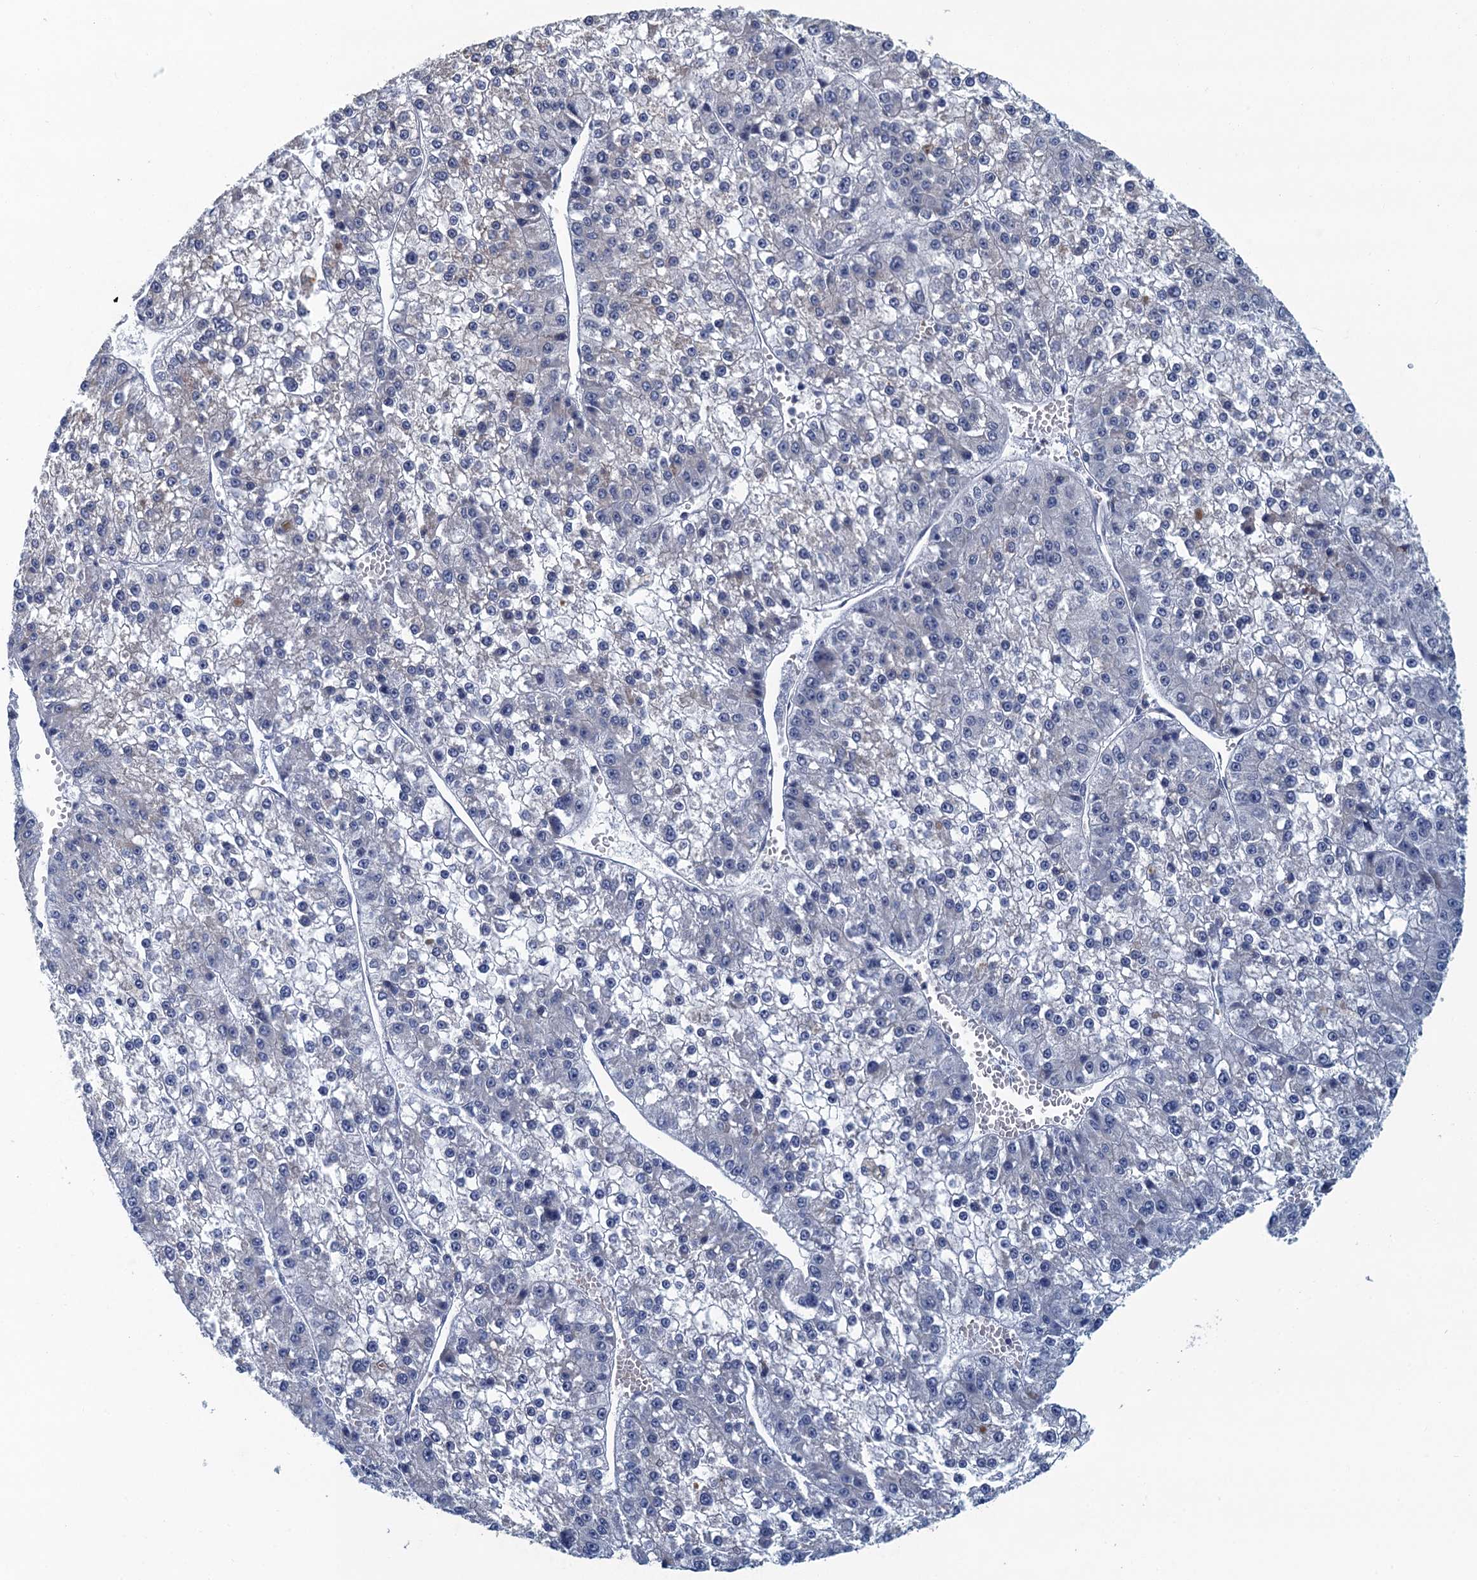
{"staining": {"intensity": "negative", "quantity": "none", "location": "none"}, "tissue": "liver cancer", "cell_type": "Tumor cells", "image_type": "cancer", "snomed": [{"axis": "morphology", "description": "Carcinoma, Hepatocellular, NOS"}, {"axis": "topography", "description": "Liver"}], "caption": "The IHC image has no significant staining in tumor cells of hepatocellular carcinoma (liver) tissue.", "gene": "MYO16", "patient": {"sex": "female", "age": 73}}